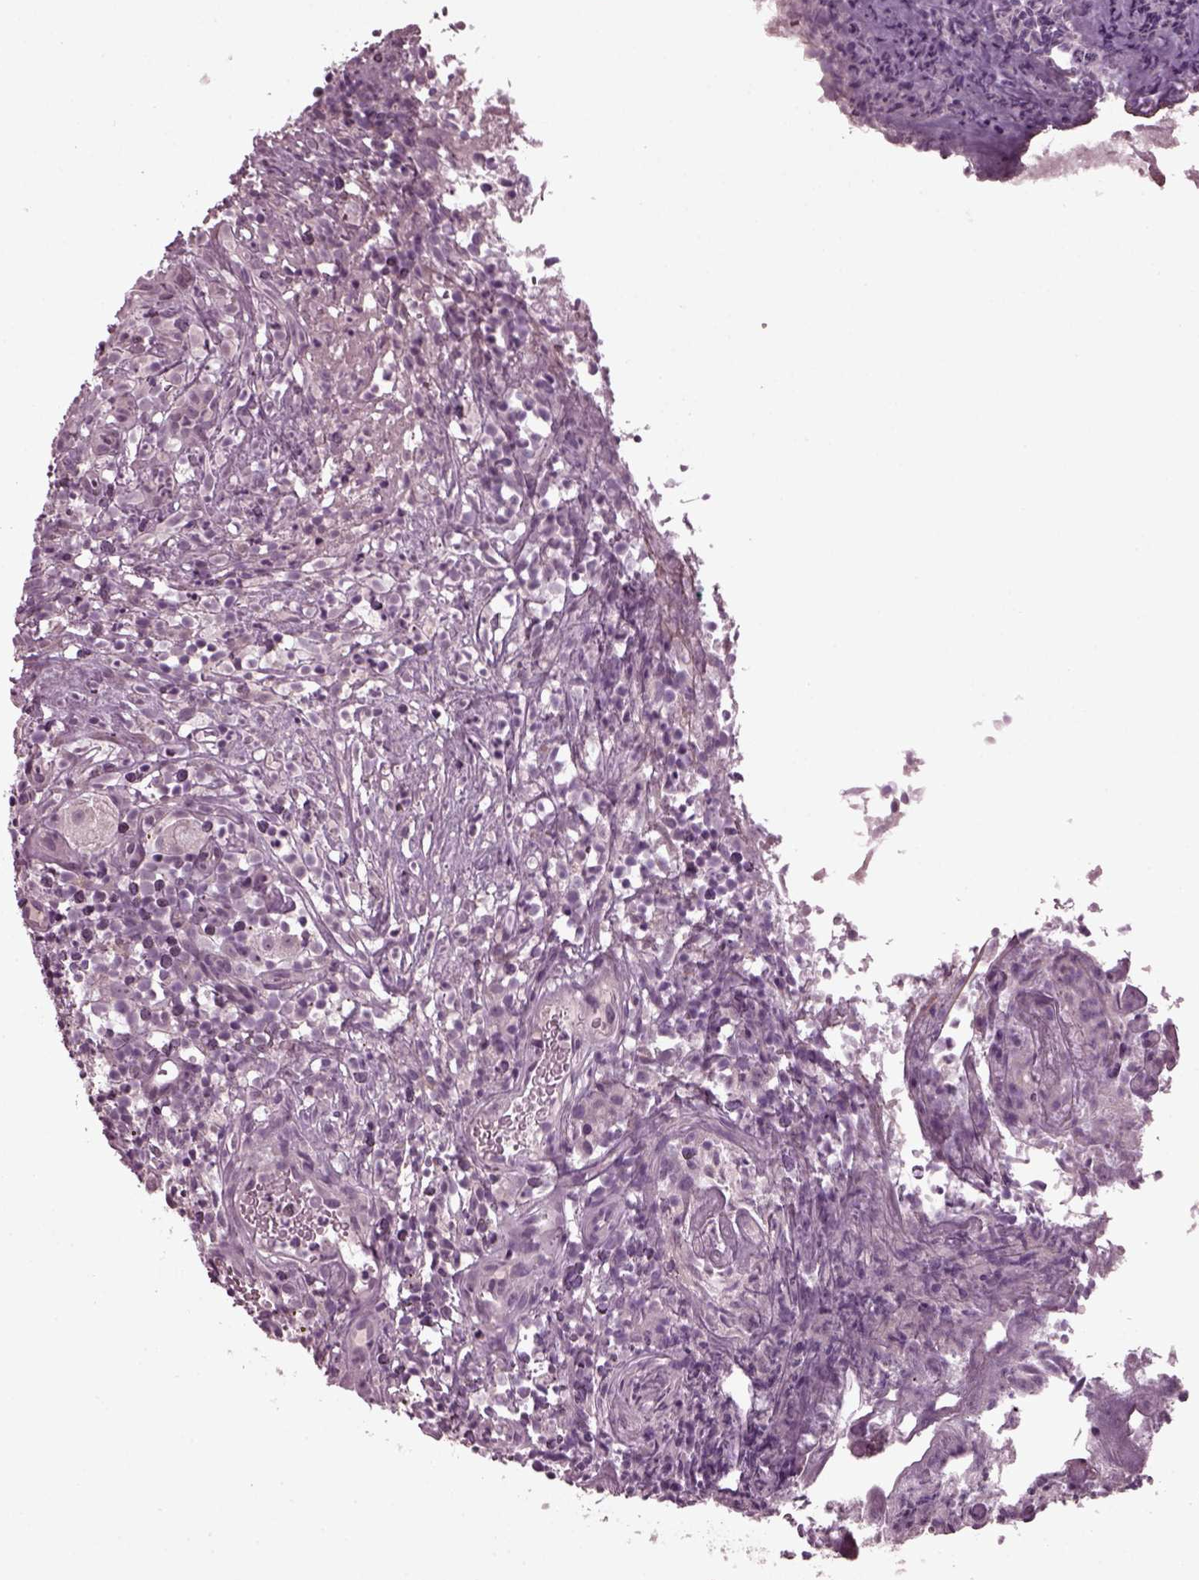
{"staining": {"intensity": "negative", "quantity": "none", "location": "none"}, "tissue": "prostate cancer", "cell_type": "Tumor cells", "image_type": "cancer", "snomed": [{"axis": "morphology", "description": "Adenocarcinoma, High grade"}, {"axis": "topography", "description": "Prostate"}], "caption": "Immunohistochemistry photomicrograph of human prostate high-grade adenocarcinoma stained for a protein (brown), which displays no expression in tumor cells.", "gene": "CLCN4", "patient": {"sex": "male", "age": 53}}